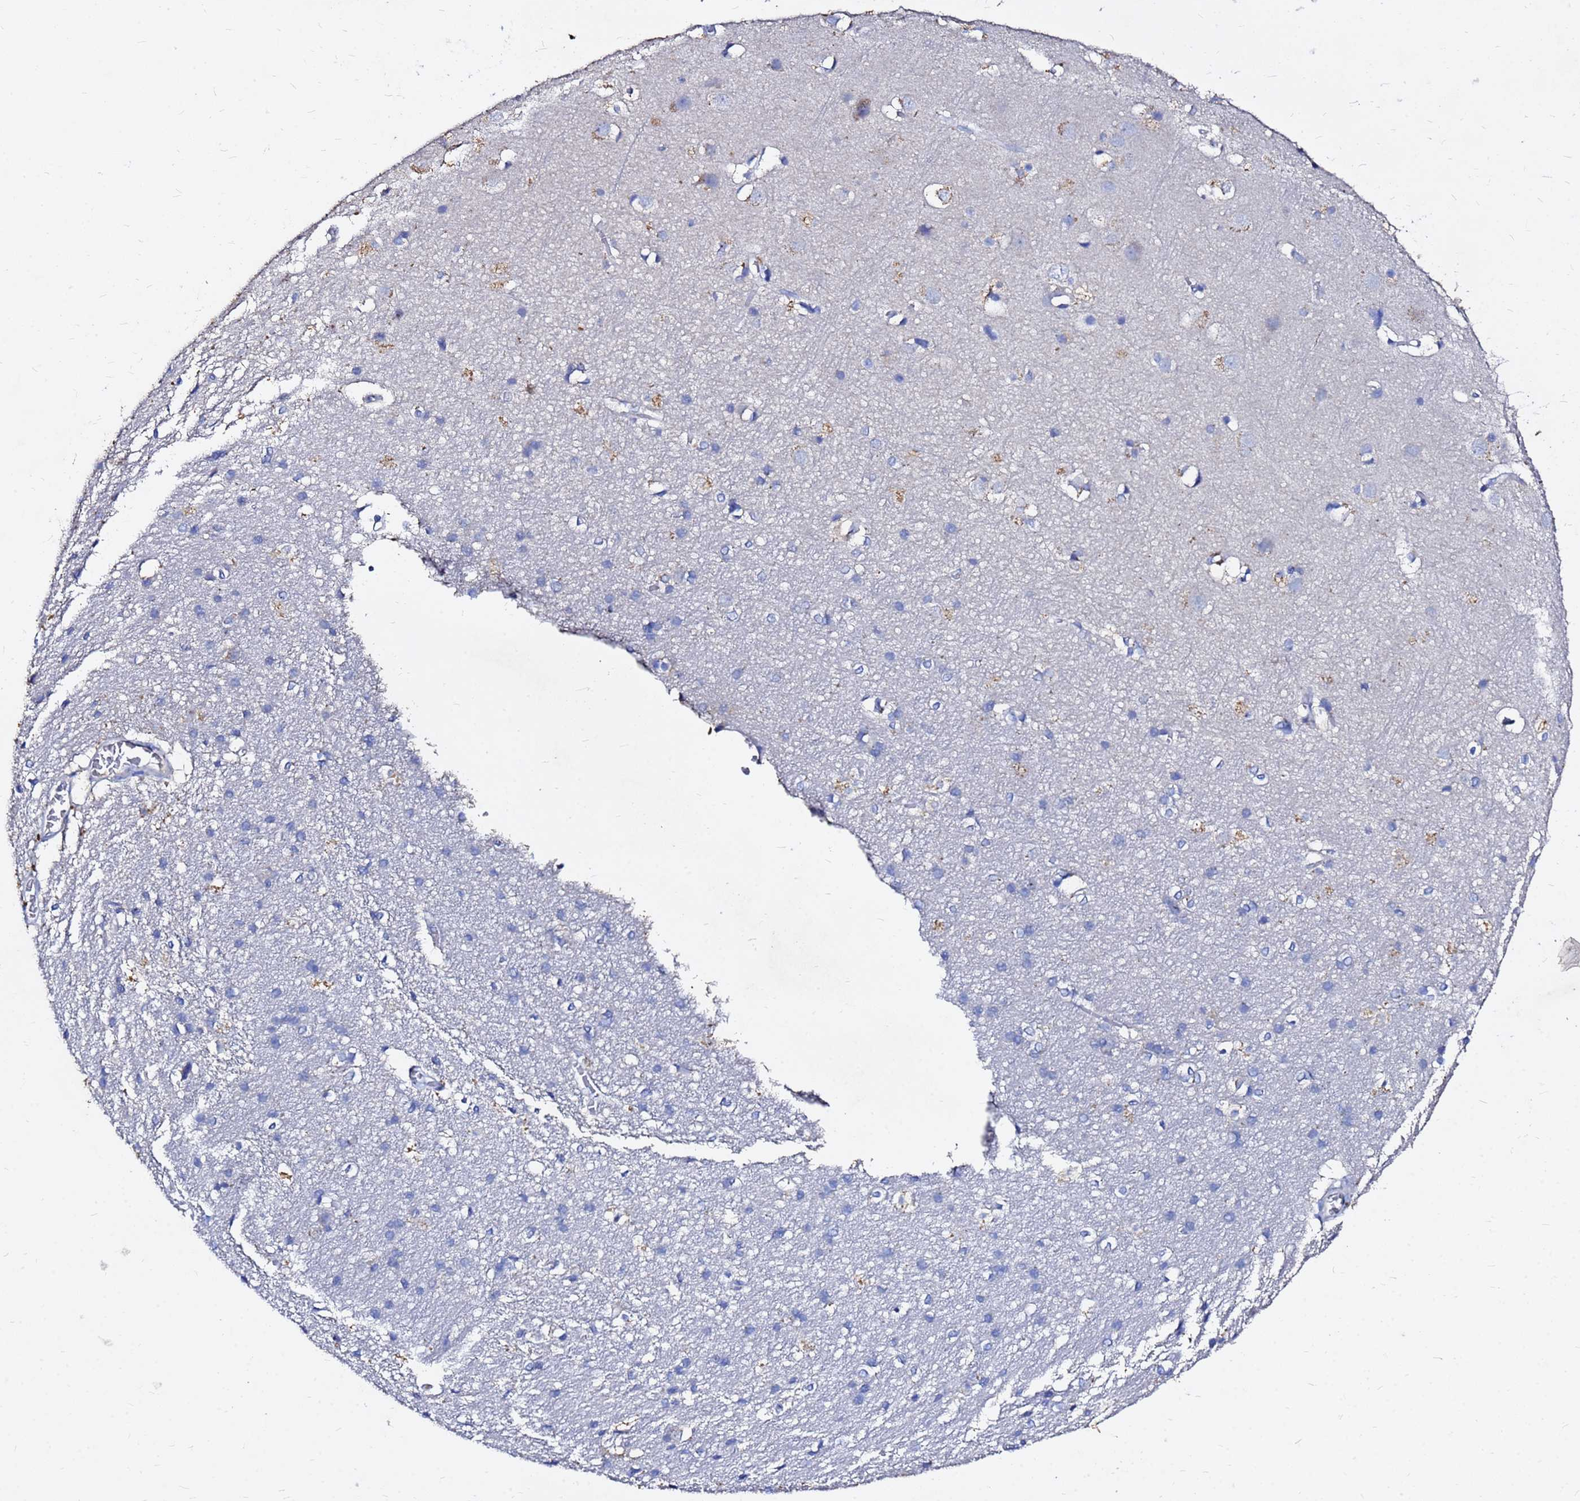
{"staining": {"intensity": "negative", "quantity": "none", "location": "none"}, "tissue": "cerebral cortex", "cell_type": "Endothelial cells", "image_type": "normal", "snomed": [{"axis": "morphology", "description": "Normal tissue, NOS"}, {"axis": "topography", "description": "Cerebral cortex"}], "caption": "This is an immunohistochemistry (IHC) photomicrograph of unremarkable cerebral cortex. There is no expression in endothelial cells.", "gene": "FAM183A", "patient": {"sex": "male", "age": 54}}